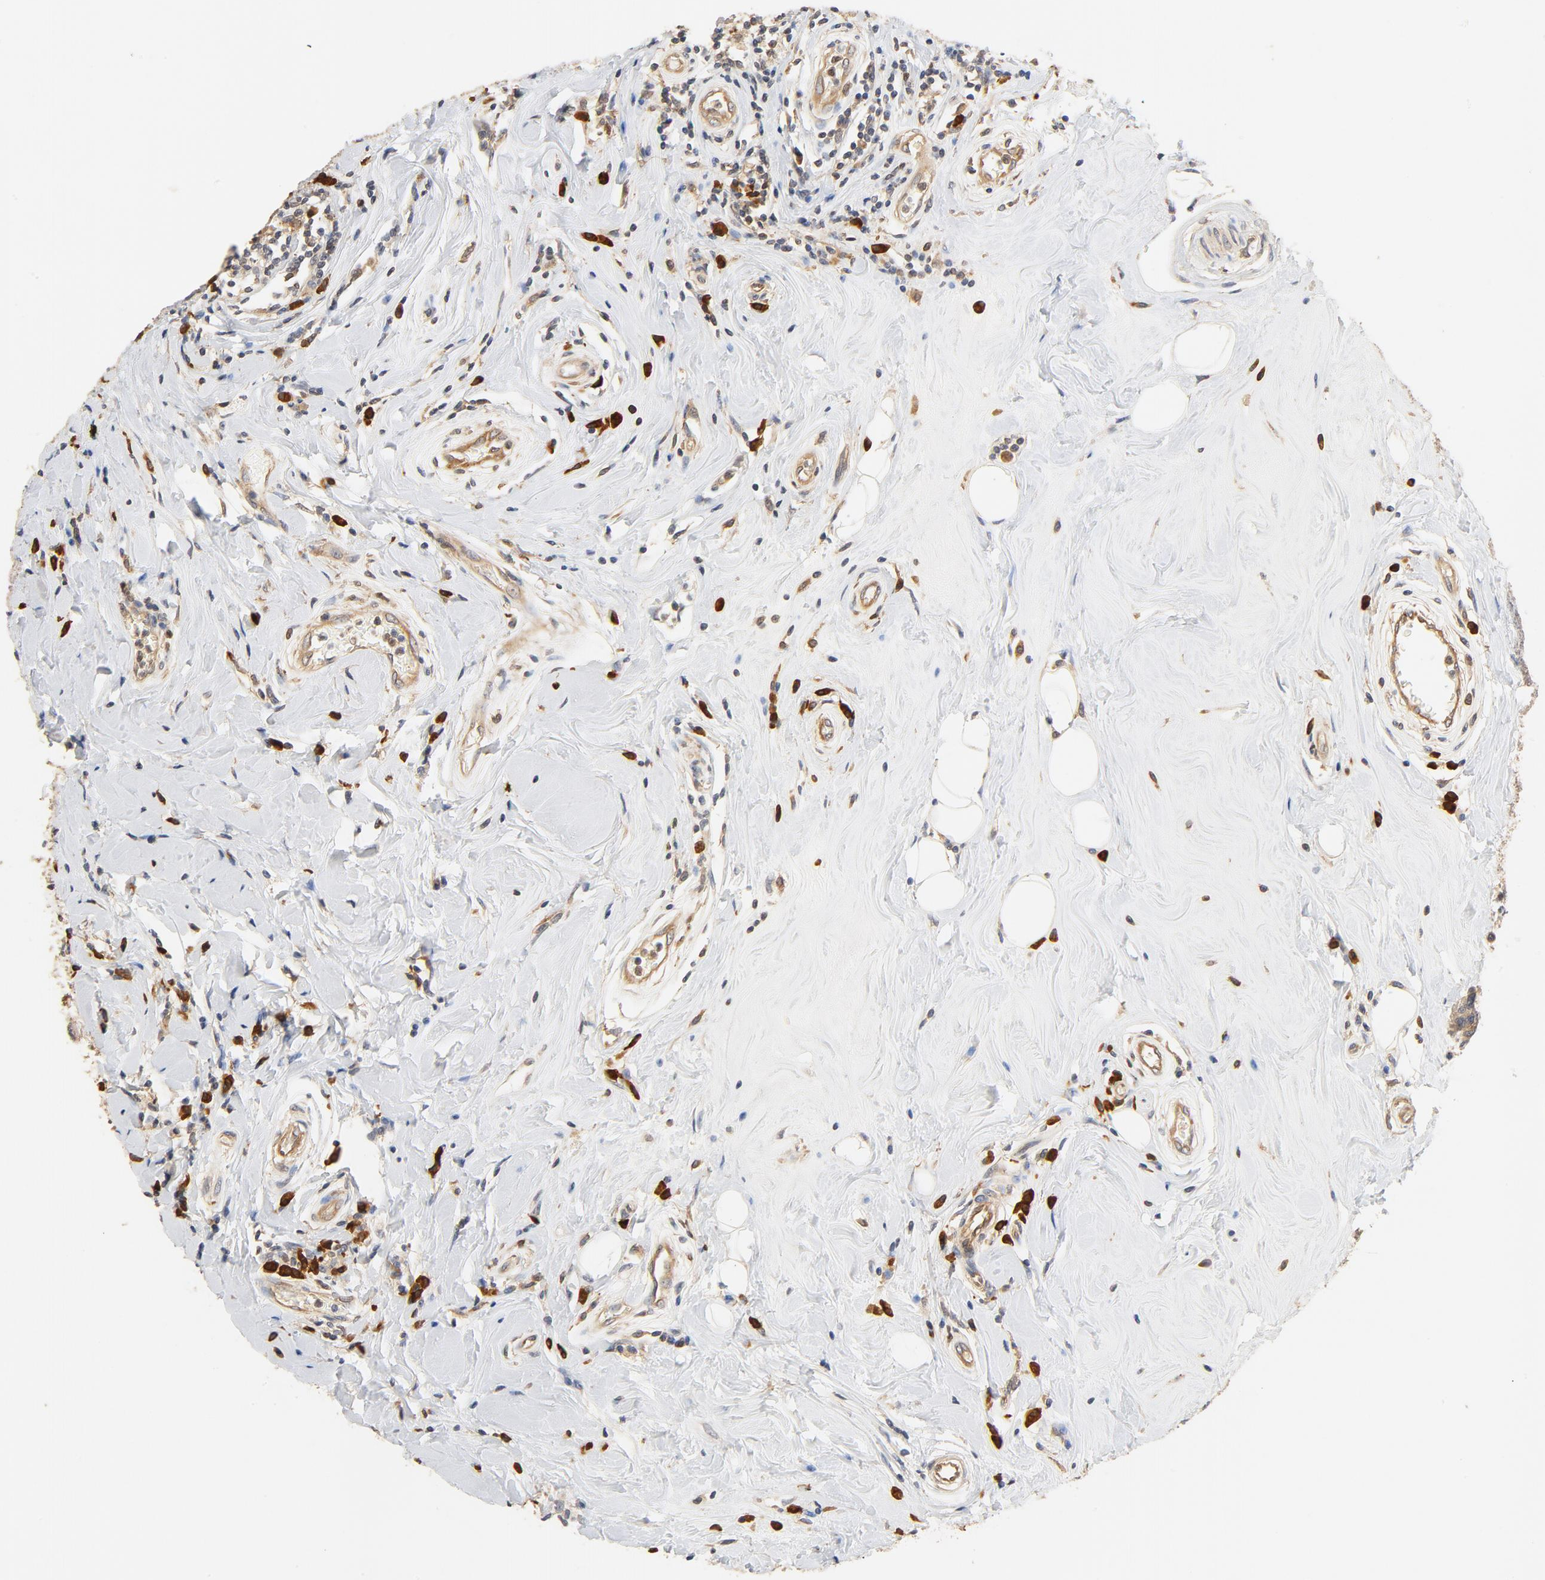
{"staining": {"intensity": "weak", "quantity": ">75%", "location": "cytoplasmic/membranous"}, "tissue": "breast cancer", "cell_type": "Tumor cells", "image_type": "cancer", "snomed": [{"axis": "morphology", "description": "Duct carcinoma"}, {"axis": "topography", "description": "Breast"}], "caption": "Immunohistochemistry (IHC) micrograph of neoplastic tissue: human invasive ductal carcinoma (breast) stained using immunohistochemistry (IHC) demonstrates low levels of weak protein expression localized specifically in the cytoplasmic/membranous of tumor cells, appearing as a cytoplasmic/membranous brown color.", "gene": "UBE2J1", "patient": {"sex": "female", "age": 27}}